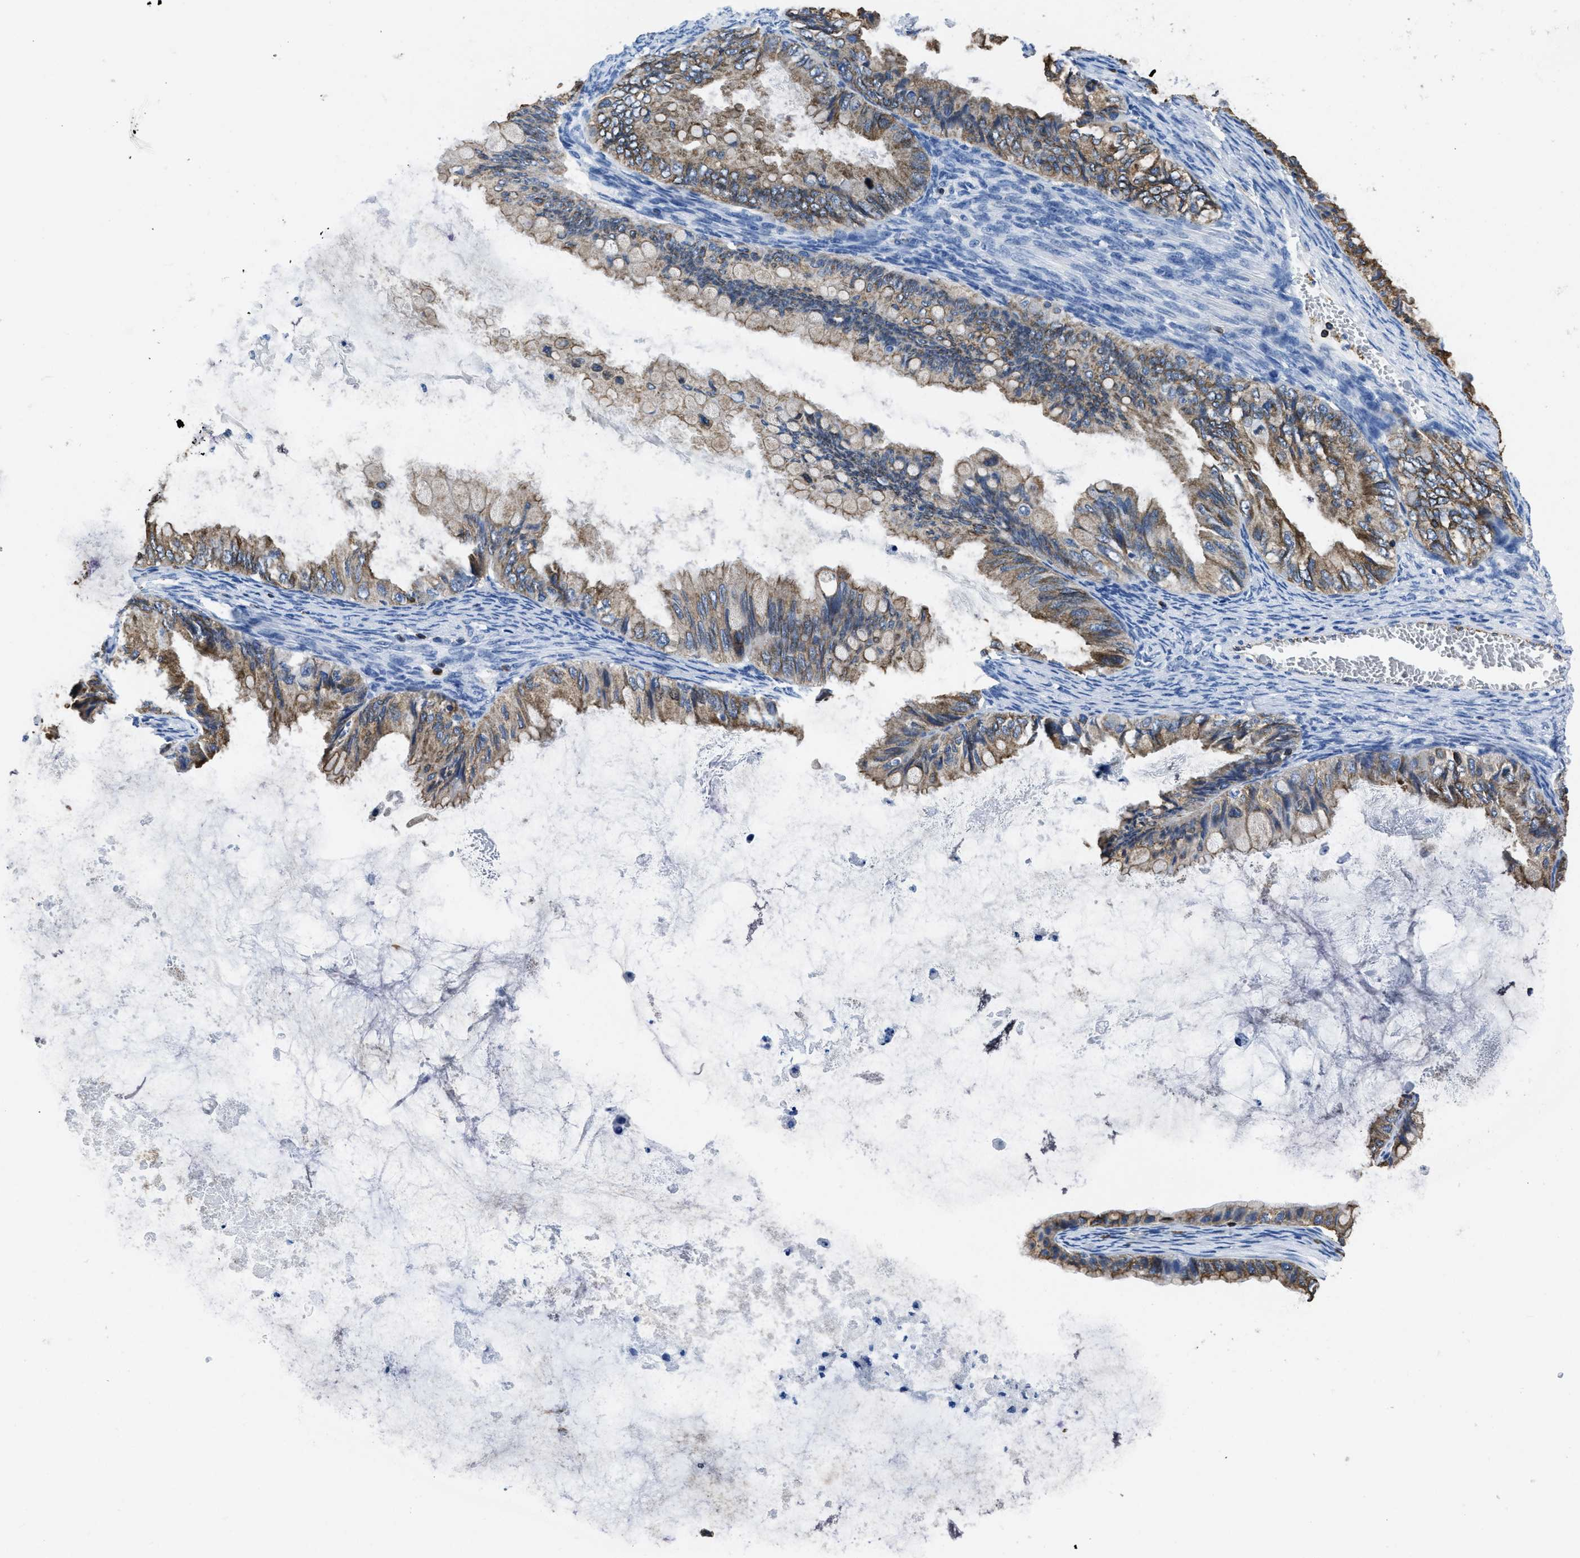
{"staining": {"intensity": "moderate", "quantity": ">75%", "location": "cytoplasmic/membranous"}, "tissue": "ovarian cancer", "cell_type": "Tumor cells", "image_type": "cancer", "snomed": [{"axis": "morphology", "description": "Cystadenocarcinoma, mucinous, NOS"}, {"axis": "topography", "description": "Ovary"}], "caption": "Human ovarian cancer (mucinous cystadenocarcinoma) stained with a protein marker shows moderate staining in tumor cells.", "gene": "ITGA3", "patient": {"sex": "female", "age": 80}}